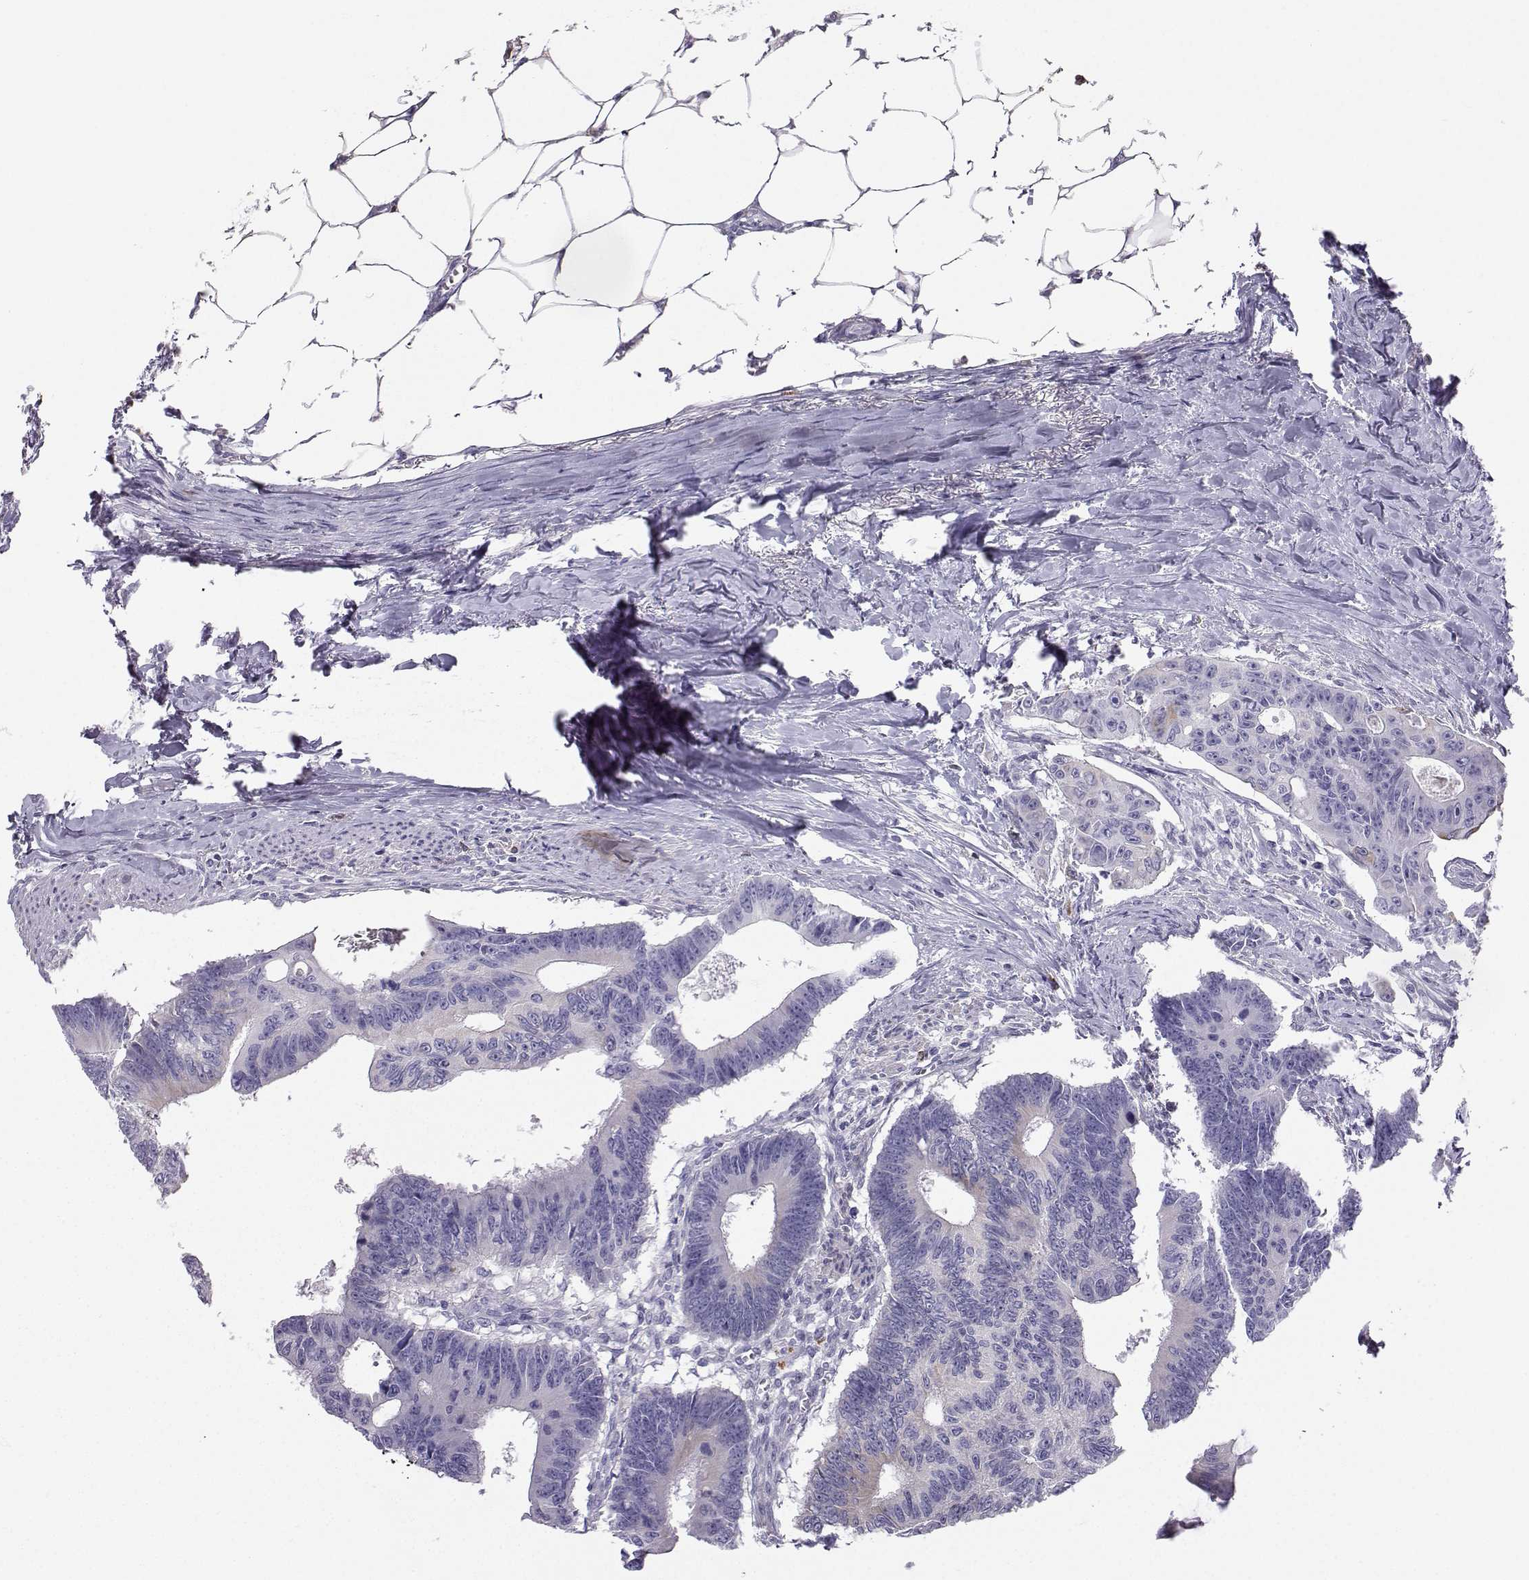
{"staining": {"intensity": "negative", "quantity": "none", "location": "none"}, "tissue": "colorectal cancer", "cell_type": "Tumor cells", "image_type": "cancer", "snomed": [{"axis": "morphology", "description": "Adenocarcinoma, NOS"}, {"axis": "topography", "description": "Colon"}], "caption": "Tumor cells are negative for brown protein staining in colorectal cancer. (Immunohistochemistry (ihc), brightfield microscopy, high magnification).", "gene": "DCLK3", "patient": {"sex": "male", "age": 70}}